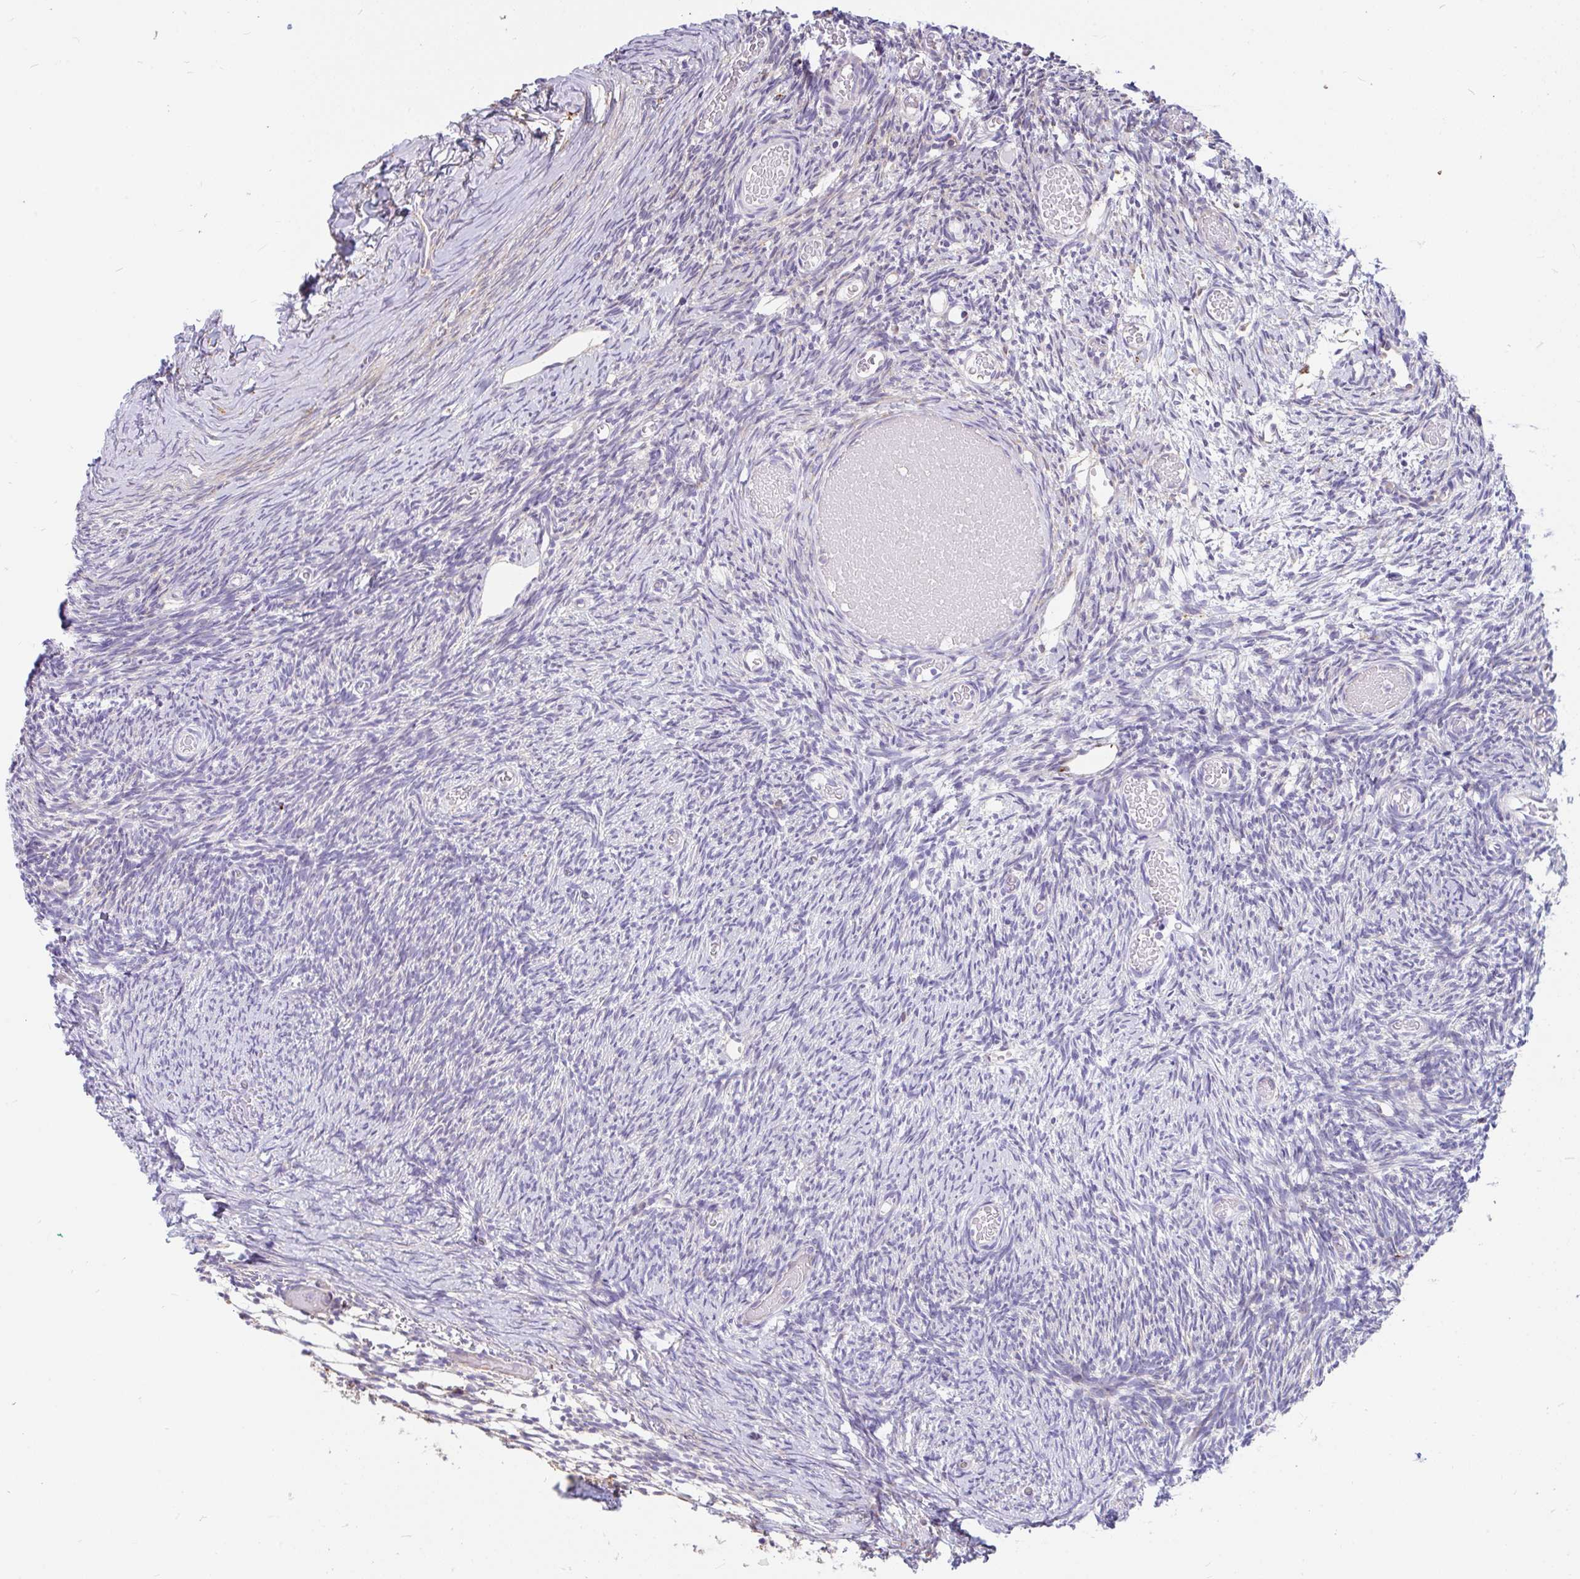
{"staining": {"intensity": "negative", "quantity": "none", "location": "none"}, "tissue": "ovary", "cell_type": "Ovarian stroma cells", "image_type": "normal", "snomed": [{"axis": "morphology", "description": "Normal tissue, NOS"}, {"axis": "topography", "description": "Ovary"}], "caption": "This is an IHC histopathology image of unremarkable human ovary. There is no positivity in ovarian stroma cells.", "gene": "EML5", "patient": {"sex": "female", "age": 39}}